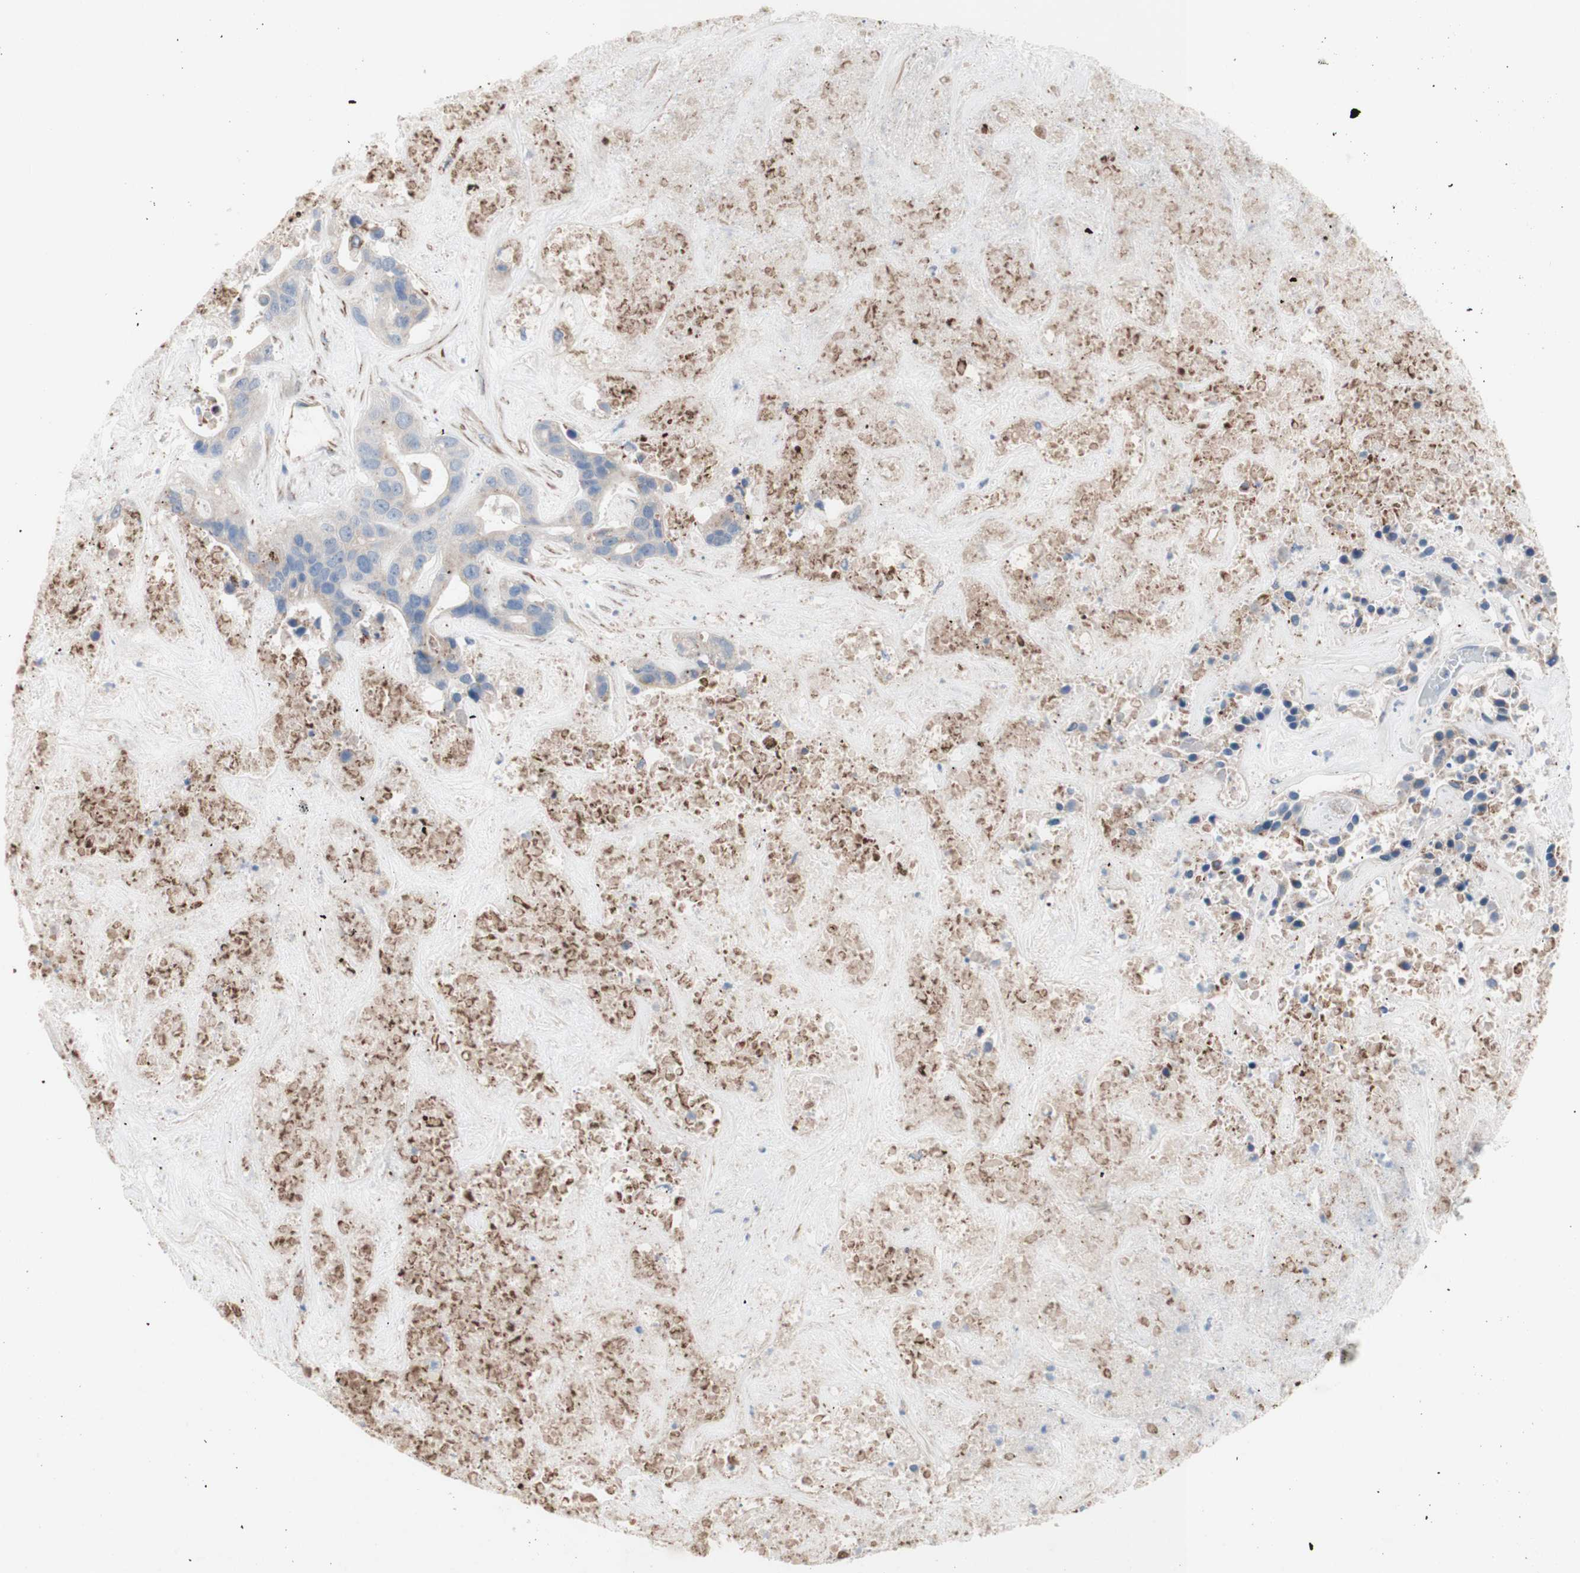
{"staining": {"intensity": "weak", "quantity": "<25%", "location": "cytoplasmic/membranous"}, "tissue": "liver cancer", "cell_type": "Tumor cells", "image_type": "cancer", "snomed": [{"axis": "morphology", "description": "Cholangiocarcinoma"}, {"axis": "topography", "description": "Liver"}], "caption": "Human liver cholangiocarcinoma stained for a protein using IHC reveals no staining in tumor cells.", "gene": "AGPAT5", "patient": {"sex": "female", "age": 65}}